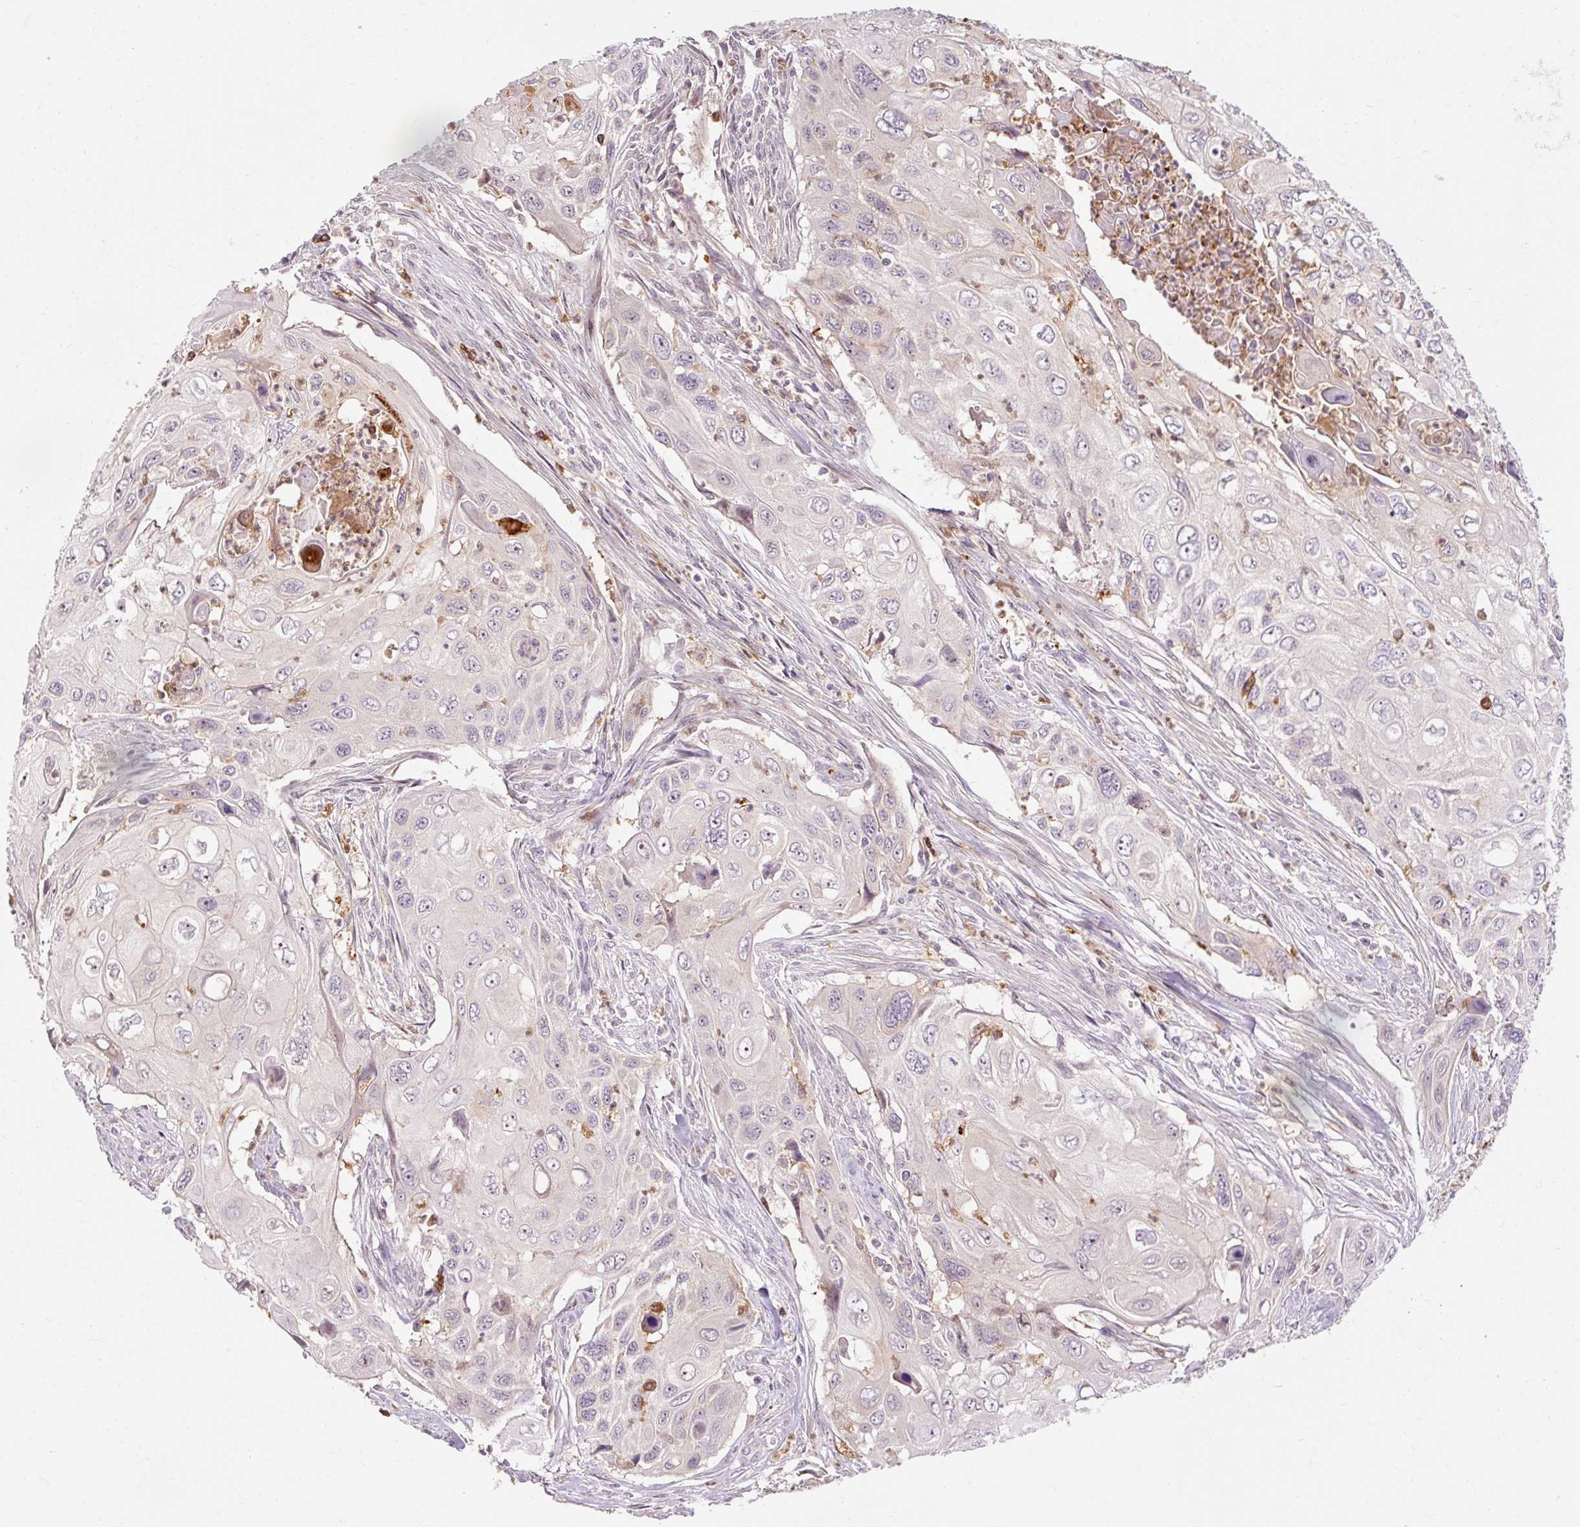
{"staining": {"intensity": "negative", "quantity": "none", "location": "none"}, "tissue": "cervical cancer", "cell_type": "Tumor cells", "image_type": "cancer", "snomed": [{"axis": "morphology", "description": "Squamous cell carcinoma, NOS"}, {"axis": "topography", "description": "Cervix"}], "caption": "High magnification brightfield microscopy of cervical squamous cell carcinoma stained with DAB (brown) and counterstained with hematoxylin (blue): tumor cells show no significant staining.", "gene": "CEBPZ", "patient": {"sex": "female", "age": 70}}